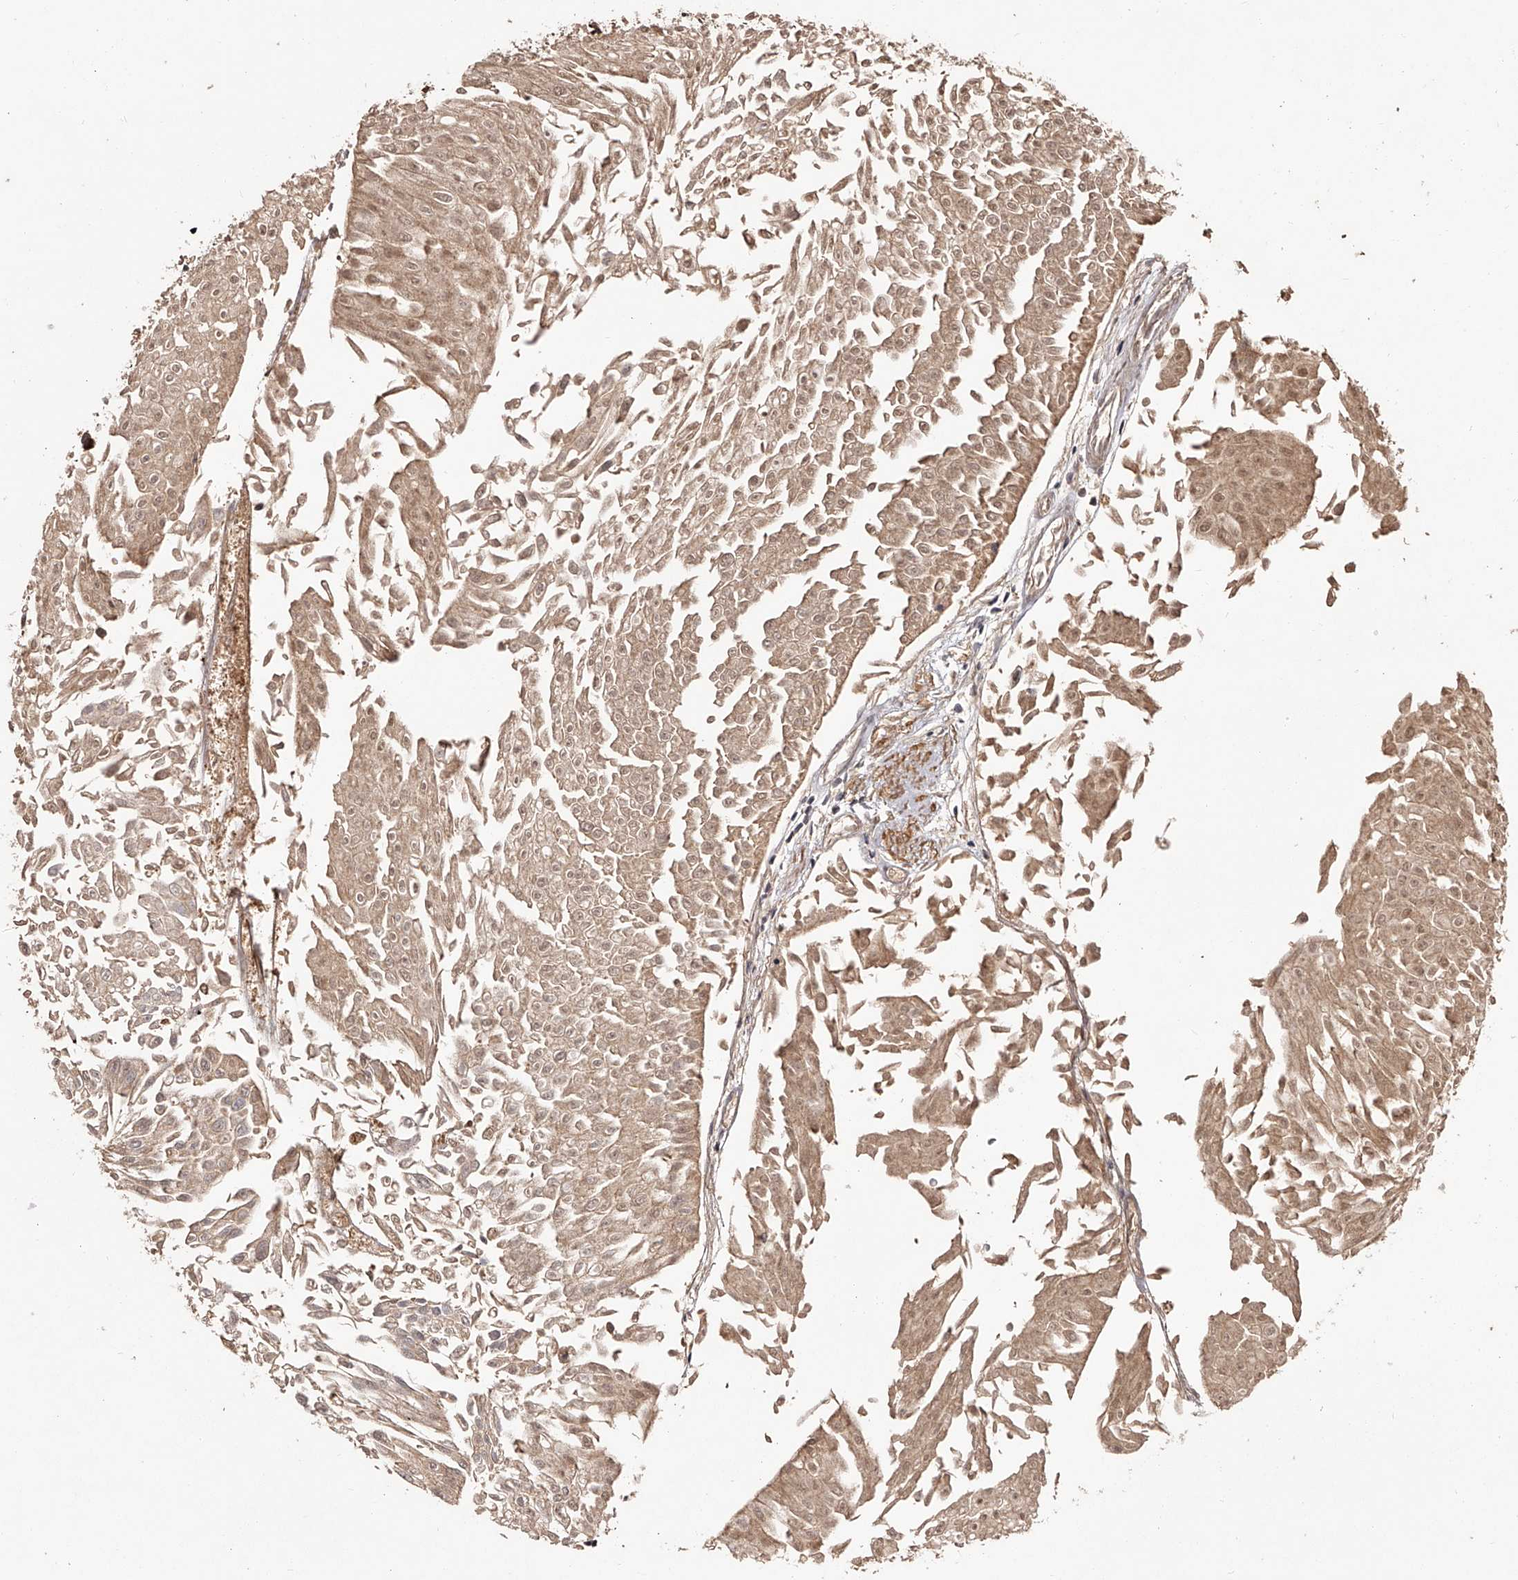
{"staining": {"intensity": "moderate", "quantity": "25%-75%", "location": "cytoplasmic/membranous"}, "tissue": "urothelial cancer", "cell_type": "Tumor cells", "image_type": "cancer", "snomed": [{"axis": "morphology", "description": "Urothelial carcinoma, Low grade"}, {"axis": "topography", "description": "Urinary bladder"}], "caption": "About 25%-75% of tumor cells in urothelial cancer exhibit moderate cytoplasmic/membranous protein positivity as visualized by brown immunohistochemical staining.", "gene": "CRYZL1", "patient": {"sex": "male", "age": 67}}